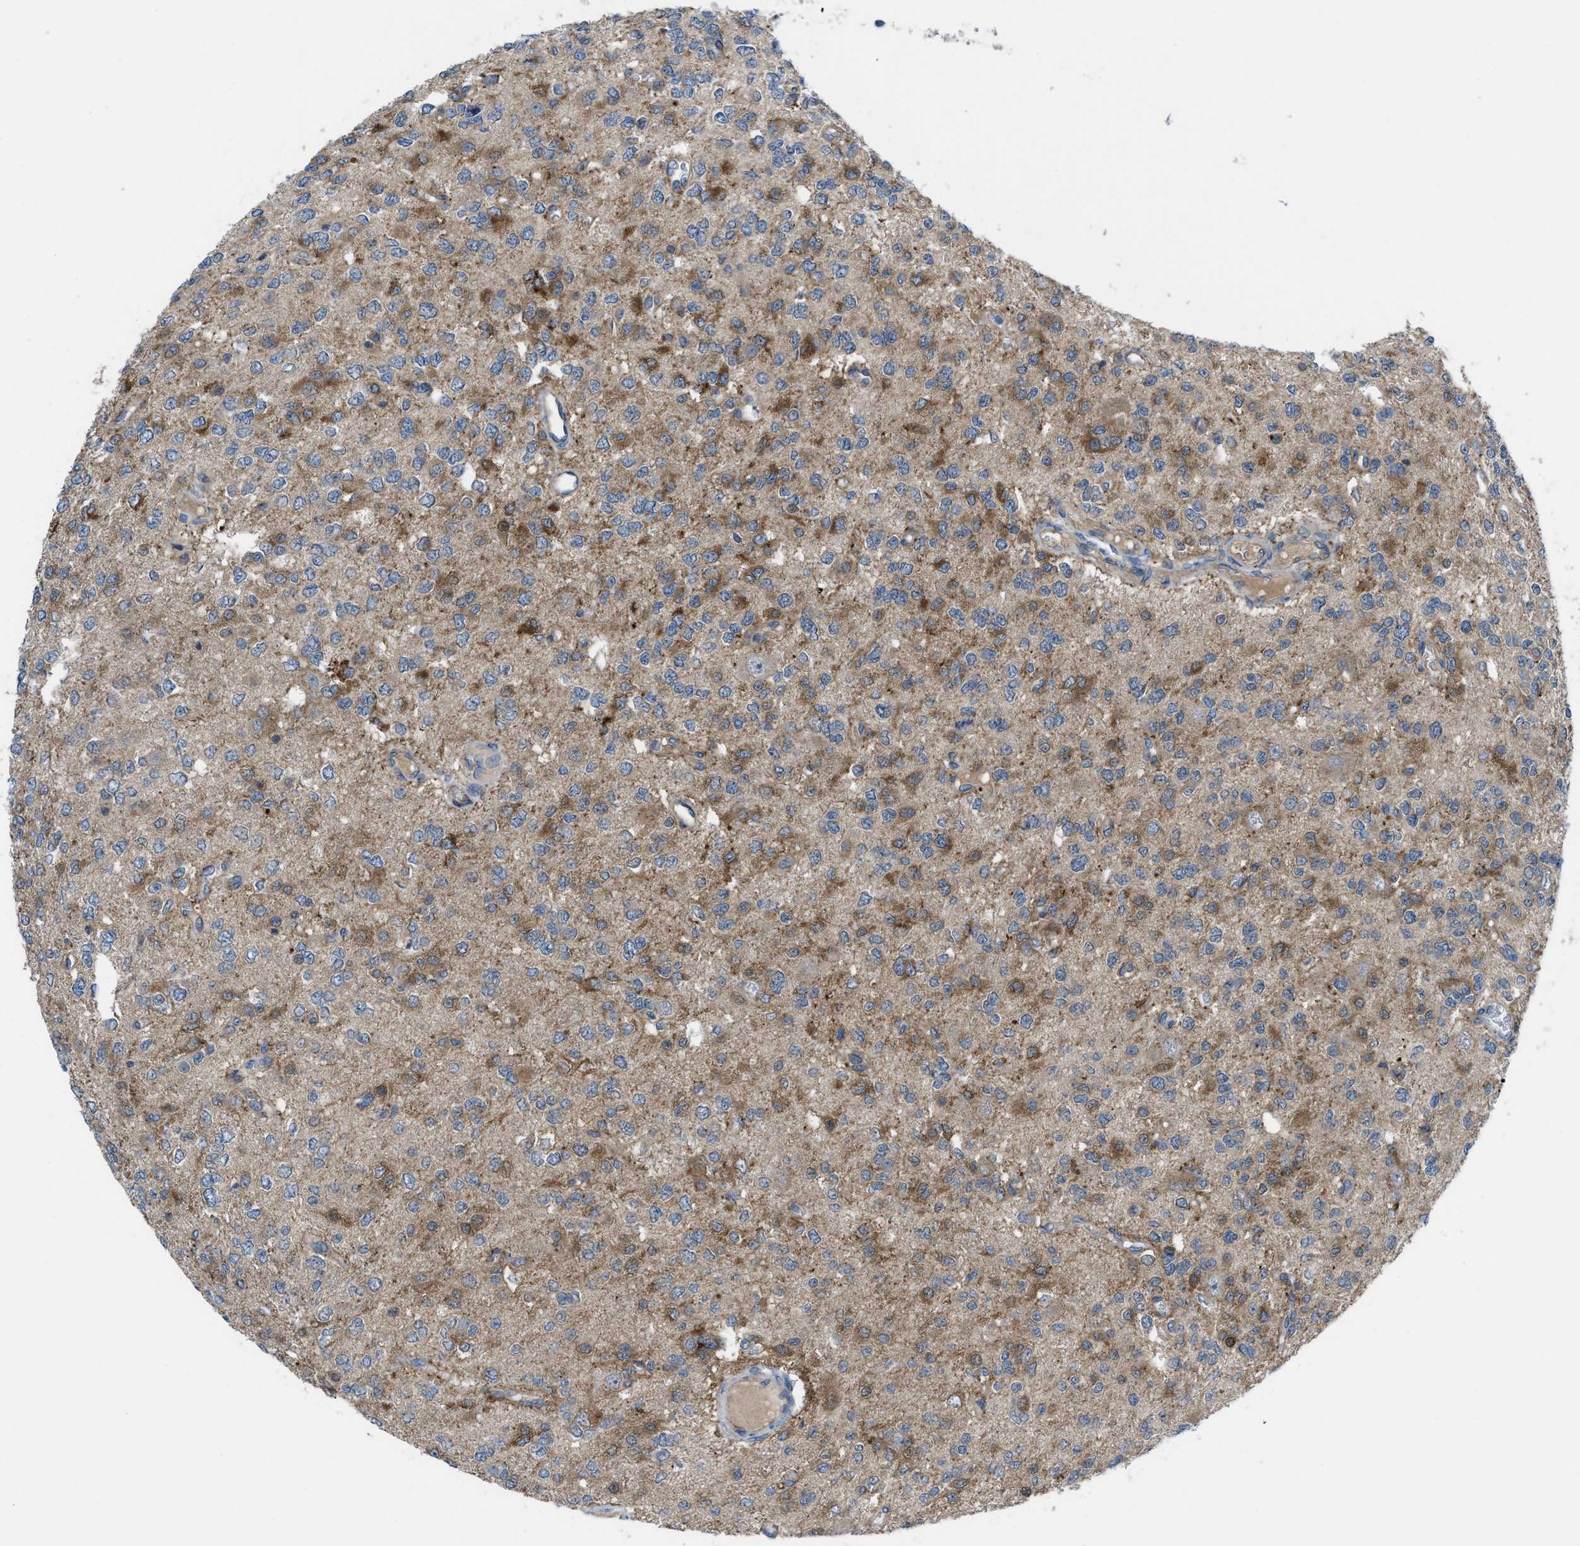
{"staining": {"intensity": "moderate", "quantity": ">75%", "location": "cytoplasmic/membranous"}, "tissue": "glioma", "cell_type": "Tumor cells", "image_type": "cancer", "snomed": [{"axis": "morphology", "description": "Glioma, malignant, Low grade"}, {"axis": "topography", "description": "Brain"}], "caption": "Low-grade glioma (malignant) stained with immunohistochemistry (IHC) shows moderate cytoplasmic/membranous staining in approximately >75% of tumor cells.", "gene": "BAZ2B", "patient": {"sex": "male", "age": 38}}